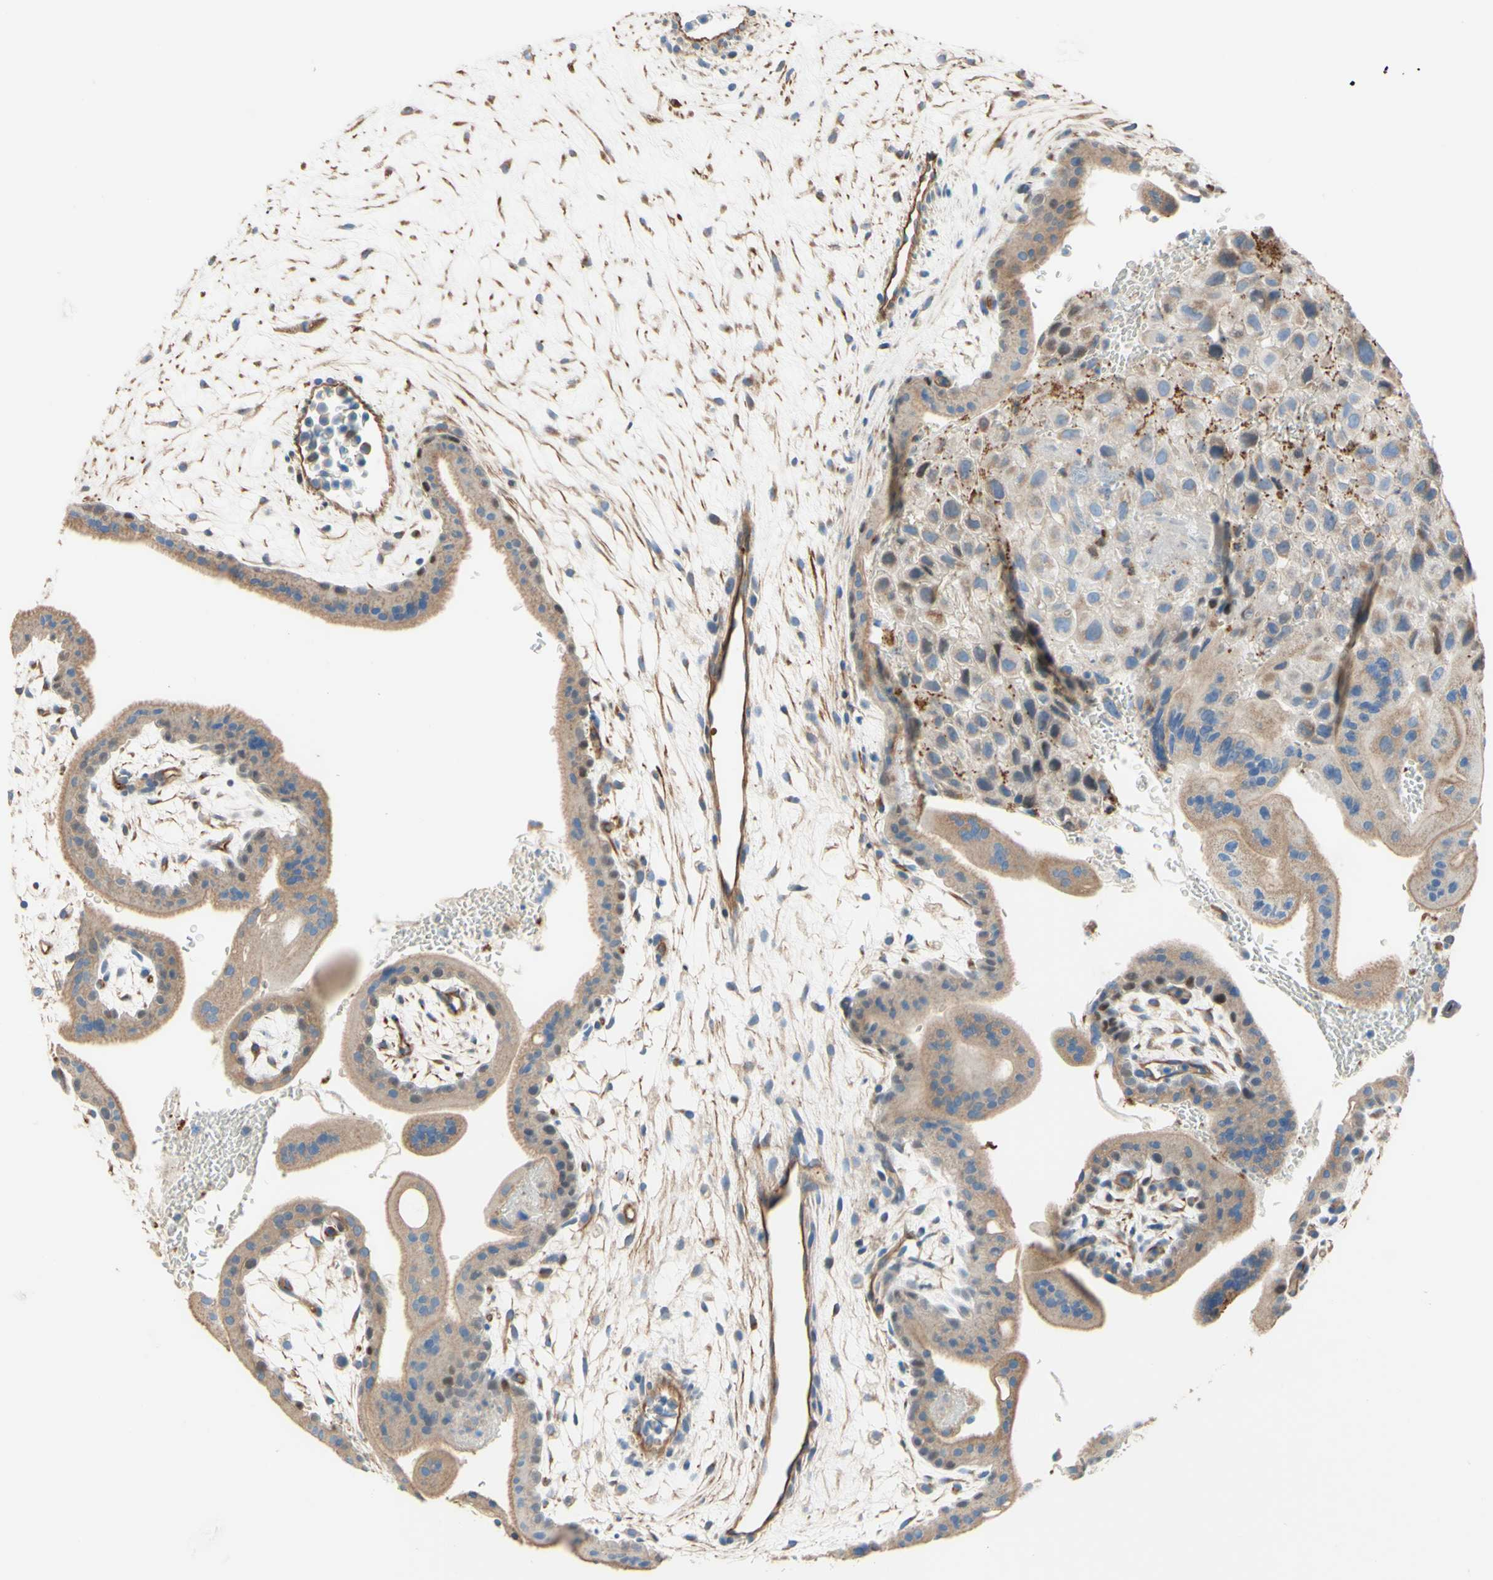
{"staining": {"intensity": "moderate", "quantity": ">75%", "location": "cytoplasmic/membranous"}, "tissue": "placenta", "cell_type": "Trophoblastic cells", "image_type": "normal", "snomed": [{"axis": "morphology", "description": "Normal tissue, NOS"}, {"axis": "topography", "description": "Placenta"}], "caption": "Protein positivity by IHC exhibits moderate cytoplasmic/membranous positivity in approximately >75% of trophoblastic cells in normal placenta.", "gene": "ENDOD1", "patient": {"sex": "female", "age": 35}}